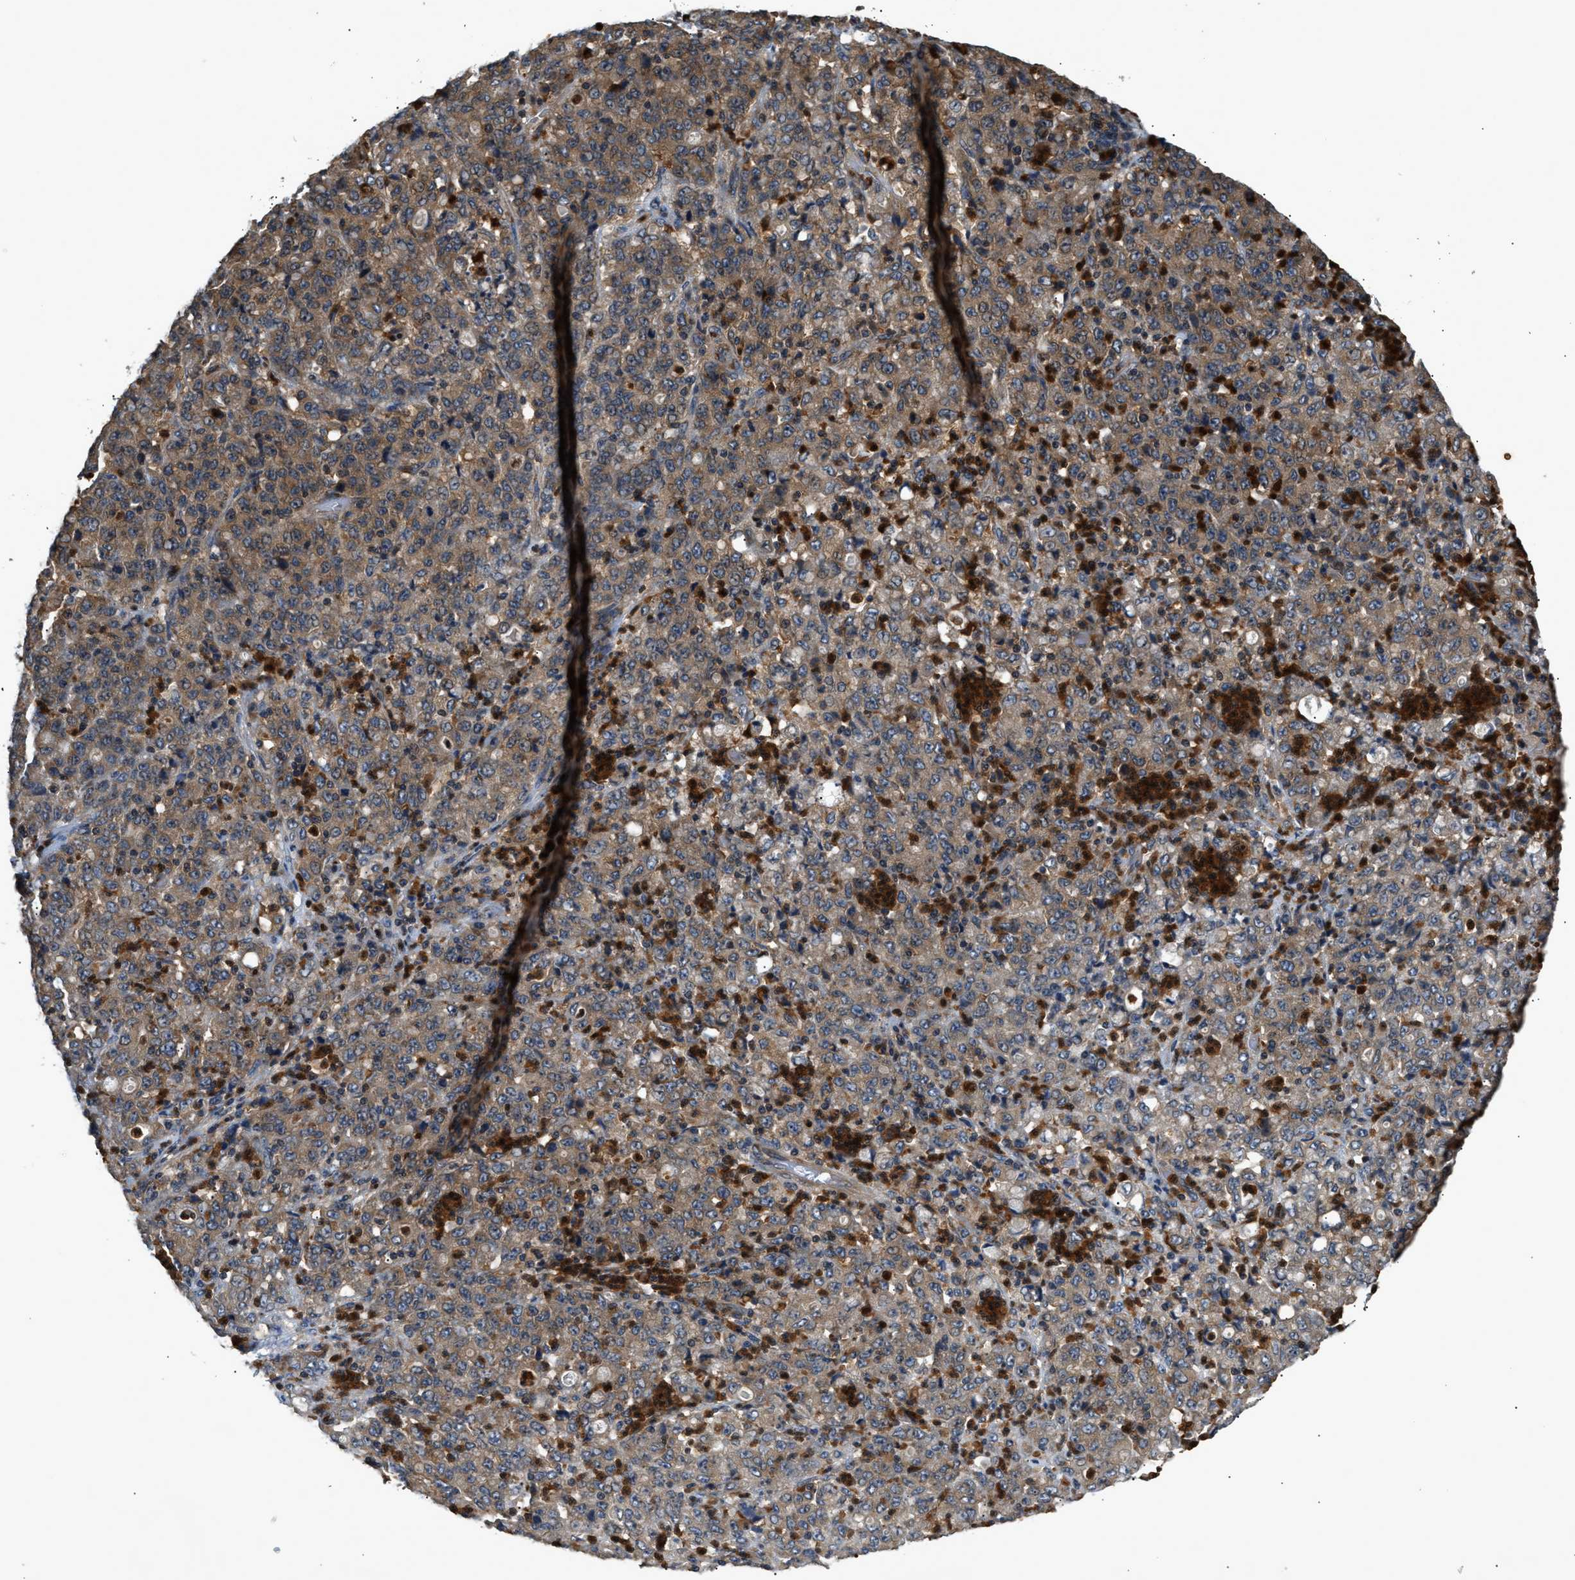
{"staining": {"intensity": "moderate", "quantity": ">75%", "location": "cytoplasmic/membranous"}, "tissue": "stomach cancer", "cell_type": "Tumor cells", "image_type": "cancer", "snomed": [{"axis": "morphology", "description": "Adenocarcinoma, NOS"}, {"axis": "topography", "description": "Stomach, lower"}], "caption": "Brown immunohistochemical staining in adenocarcinoma (stomach) demonstrates moderate cytoplasmic/membranous positivity in approximately >75% of tumor cells.", "gene": "CHUK", "patient": {"sex": "female", "age": 71}}